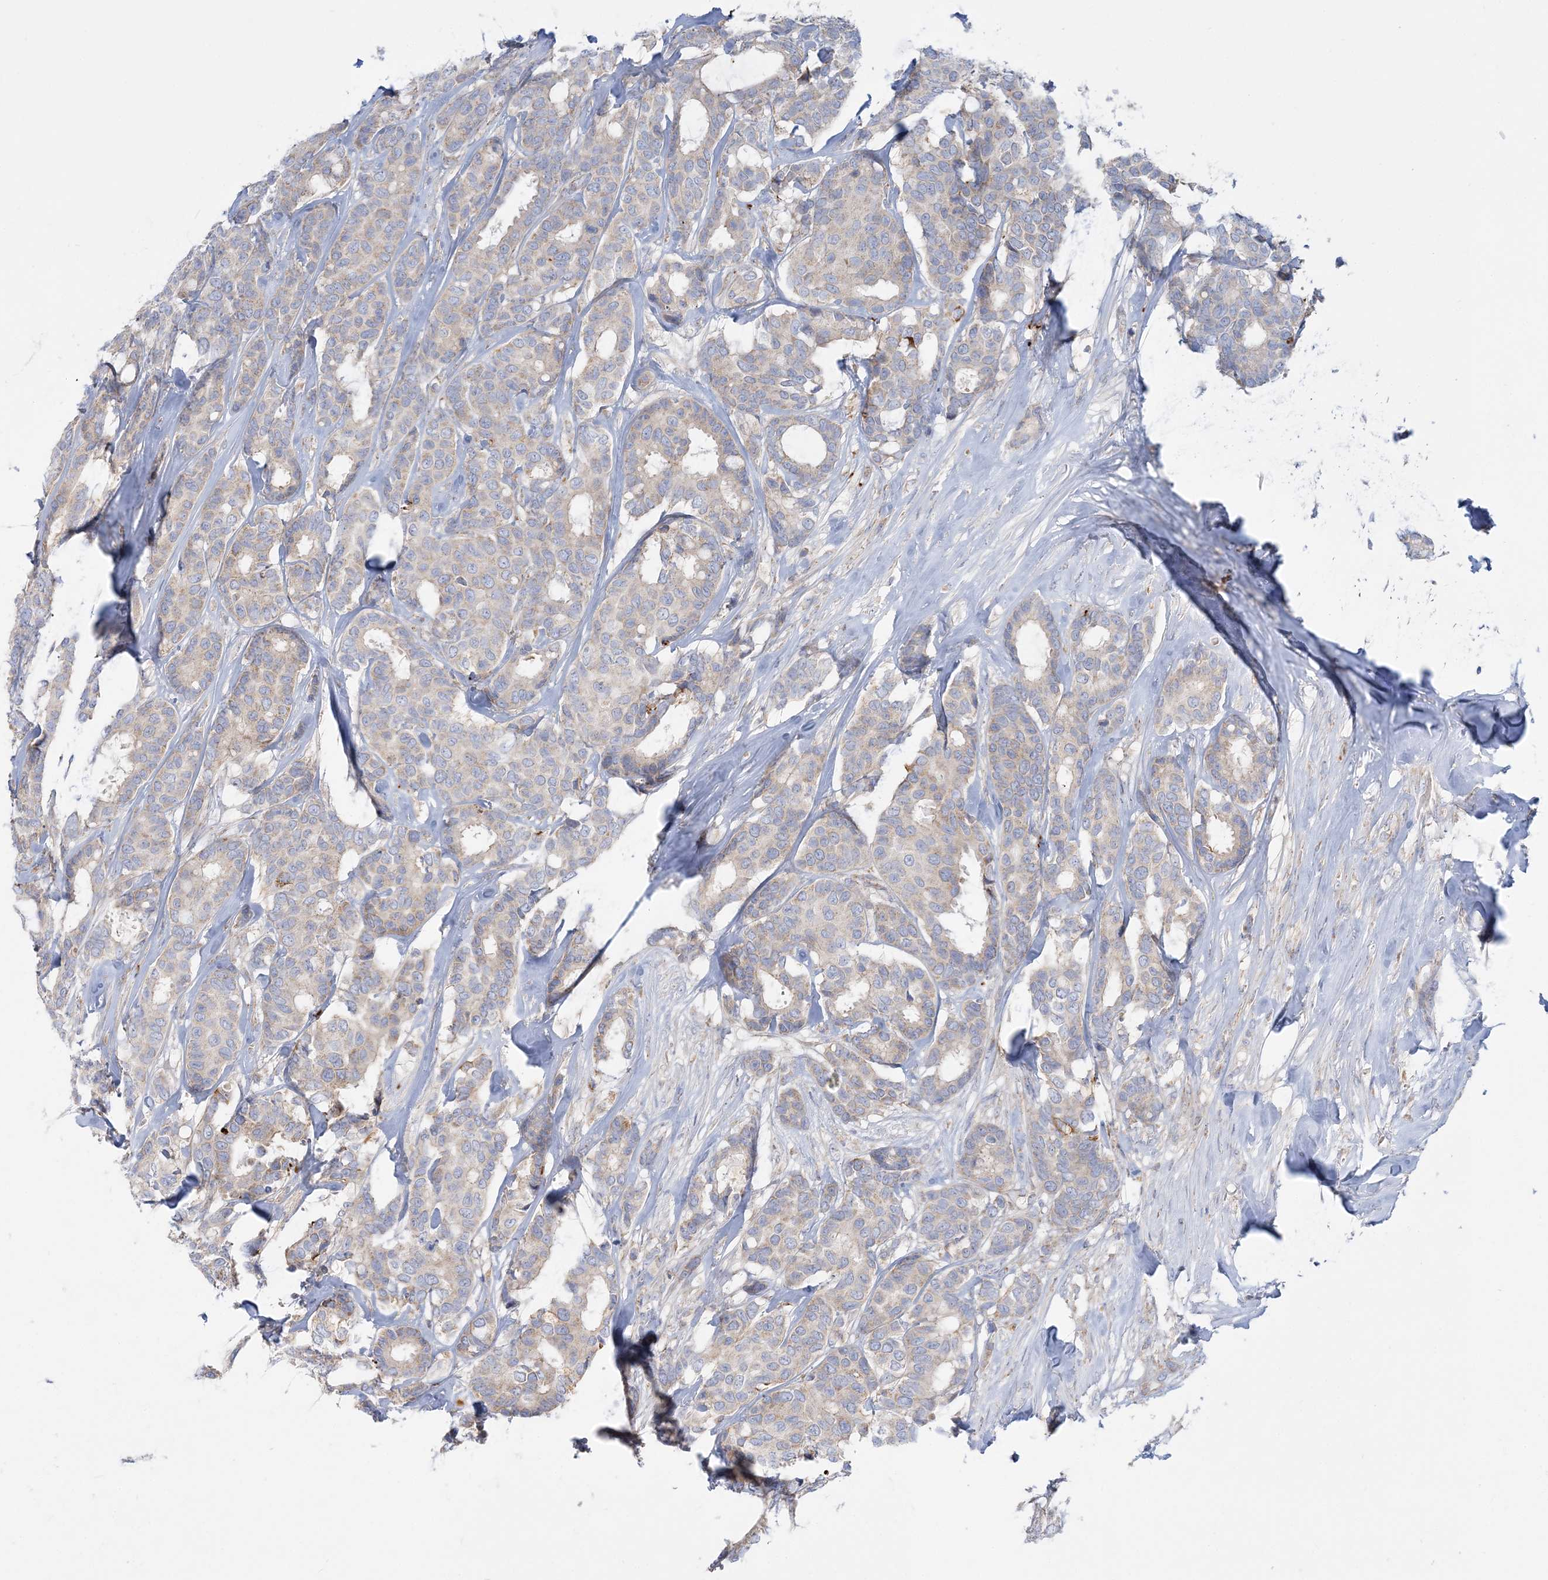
{"staining": {"intensity": "weak", "quantity": "25%-75%", "location": "cytoplasmic/membranous"}, "tissue": "breast cancer", "cell_type": "Tumor cells", "image_type": "cancer", "snomed": [{"axis": "morphology", "description": "Duct carcinoma"}, {"axis": "topography", "description": "Breast"}], "caption": "Protein expression analysis of breast intraductal carcinoma shows weak cytoplasmic/membranous positivity in approximately 25%-75% of tumor cells.", "gene": "TBC1D14", "patient": {"sex": "female", "age": 87}}